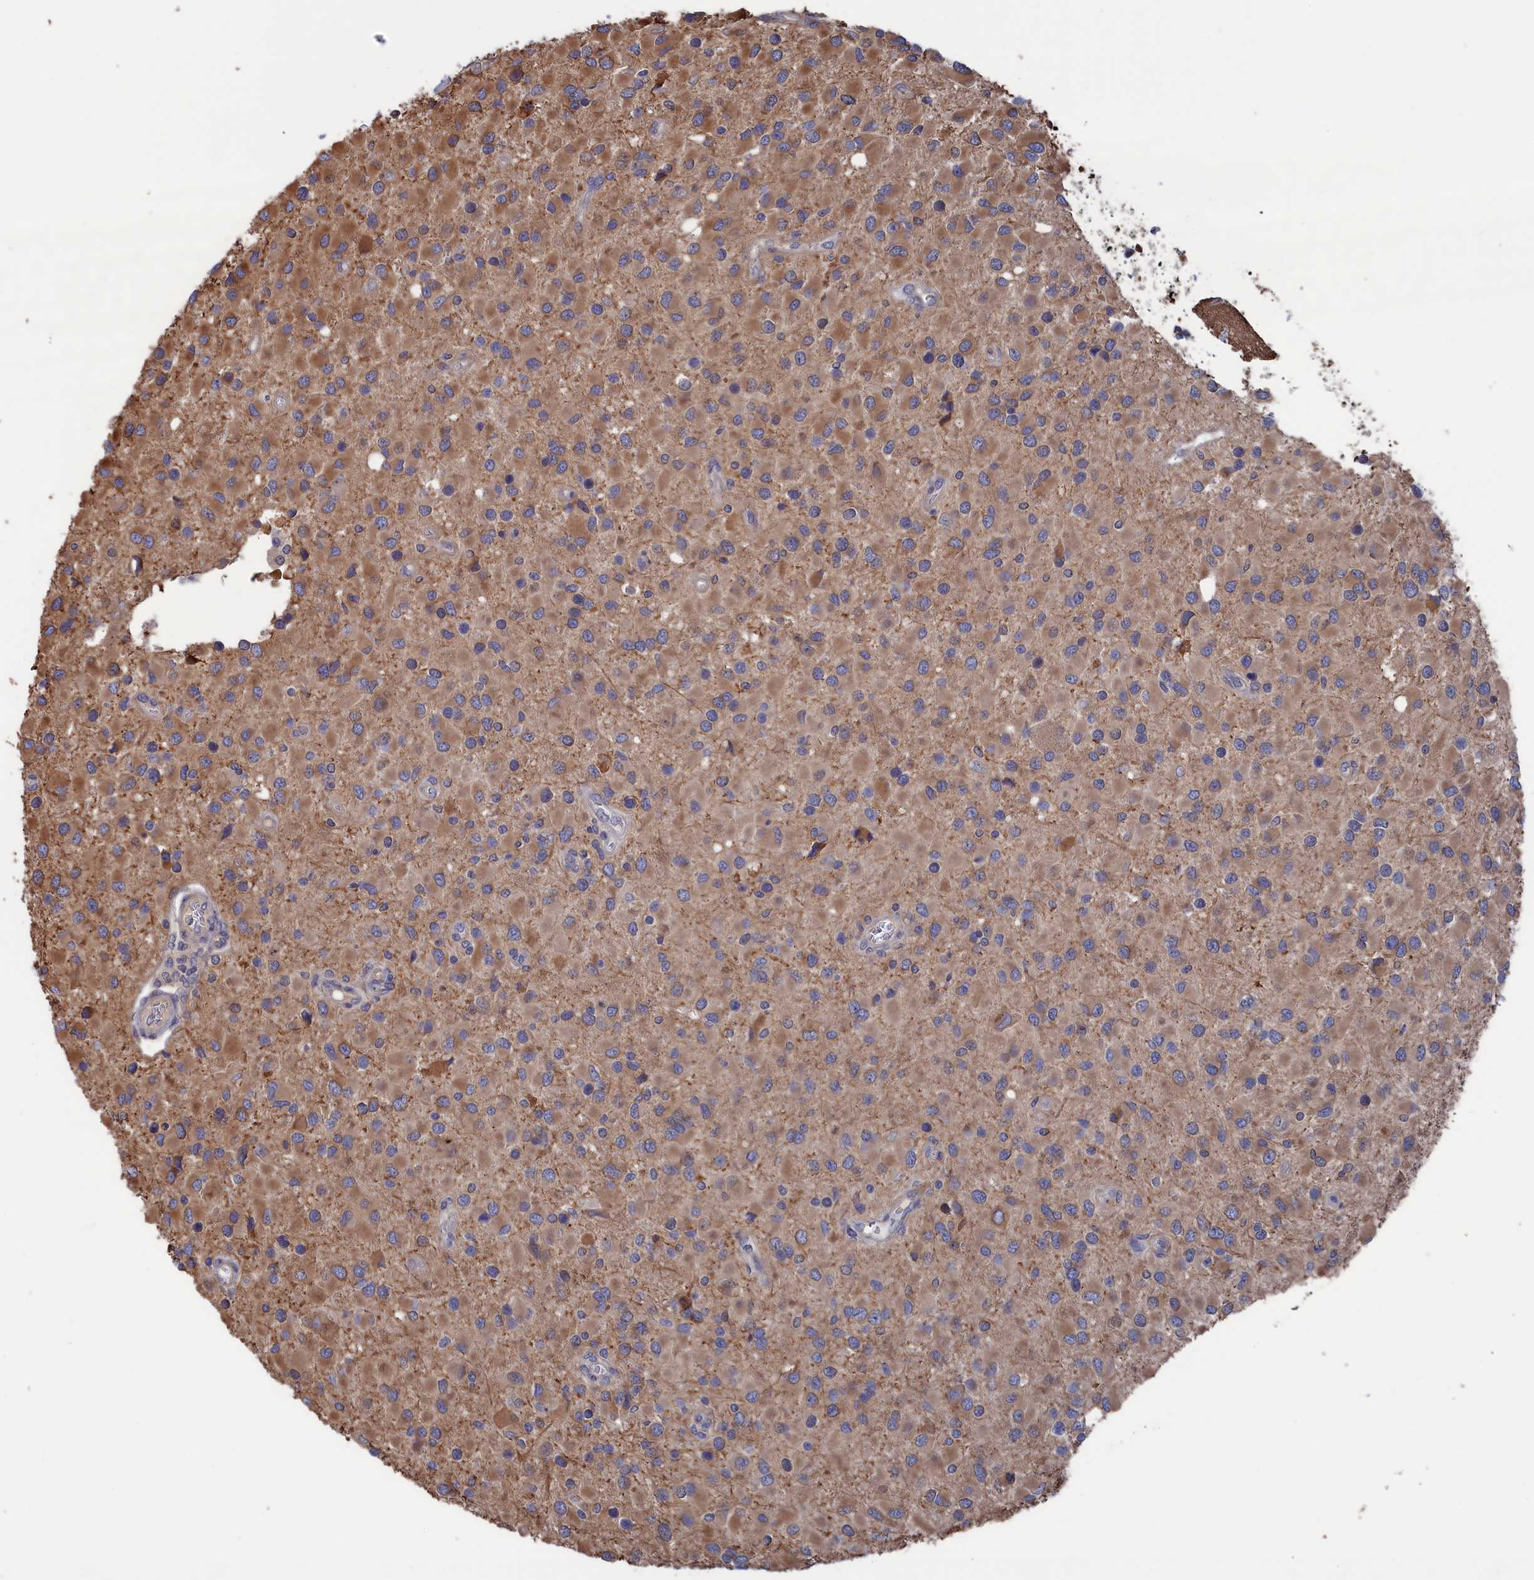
{"staining": {"intensity": "moderate", "quantity": "<25%", "location": "cytoplasmic/membranous"}, "tissue": "glioma", "cell_type": "Tumor cells", "image_type": "cancer", "snomed": [{"axis": "morphology", "description": "Glioma, malignant, High grade"}, {"axis": "topography", "description": "Brain"}], "caption": "This histopathology image reveals glioma stained with IHC to label a protein in brown. The cytoplasmic/membranous of tumor cells show moderate positivity for the protein. Nuclei are counter-stained blue.", "gene": "NUTF2", "patient": {"sex": "male", "age": 53}}